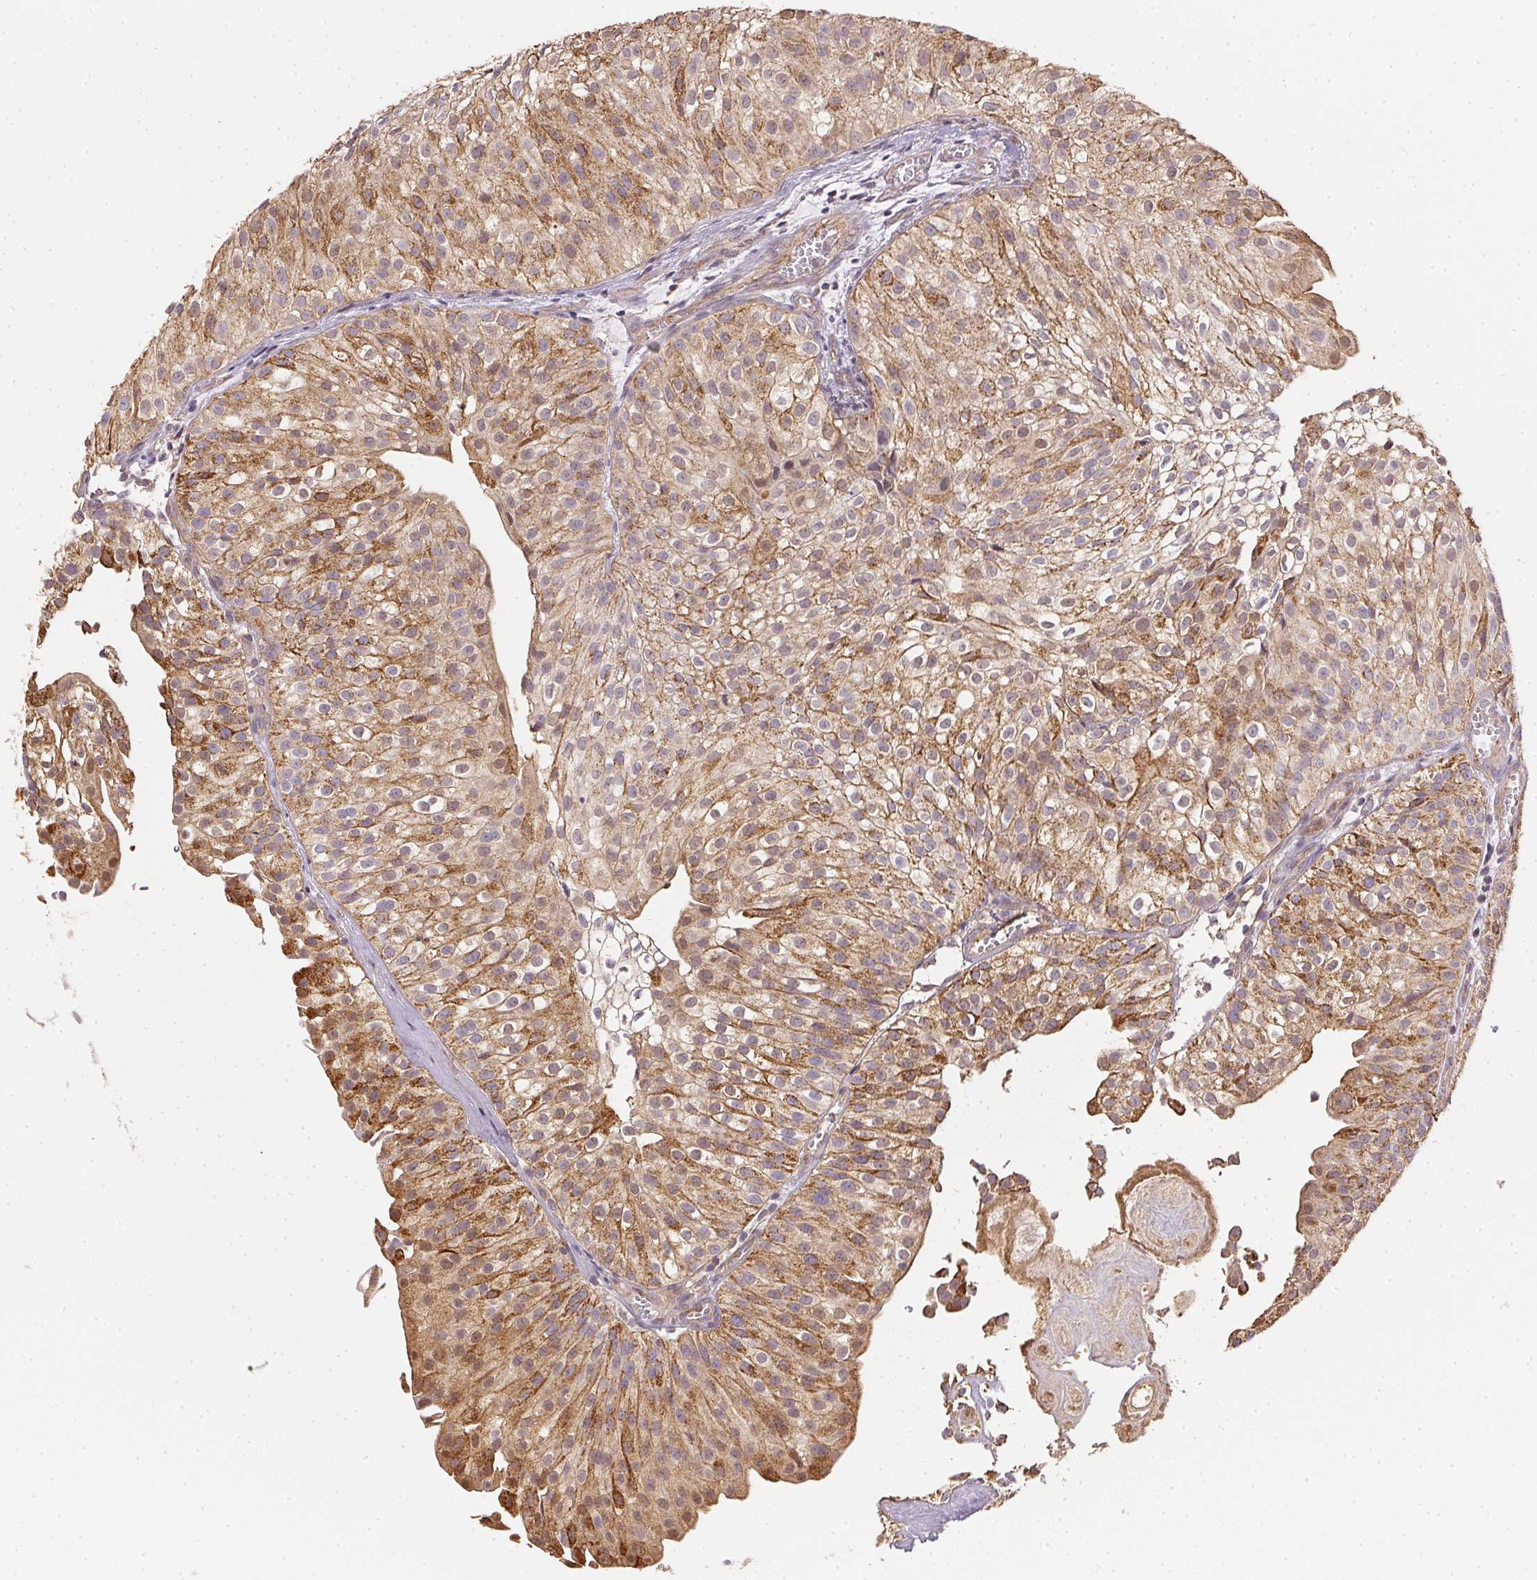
{"staining": {"intensity": "moderate", "quantity": ">75%", "location": "cytoplasmic/membranous"}, "tissue": "urothelial cancer", "cell_type": "Tumor cells", "image_type": "cancer", "snomed": [{"axis": "morphology", "description": "Urothelial carcinoma, Low grade"}, {"axis": "topography", "description": "Urinary bladder"}], "caption": "The micrograph displays staining of urothelial cancer, revealing moderate cytoplasmic/membranous protein staining (brown color) within tumor cells.", "gene": "REV3L", "patient": {"sex": "male", "age": 70}}